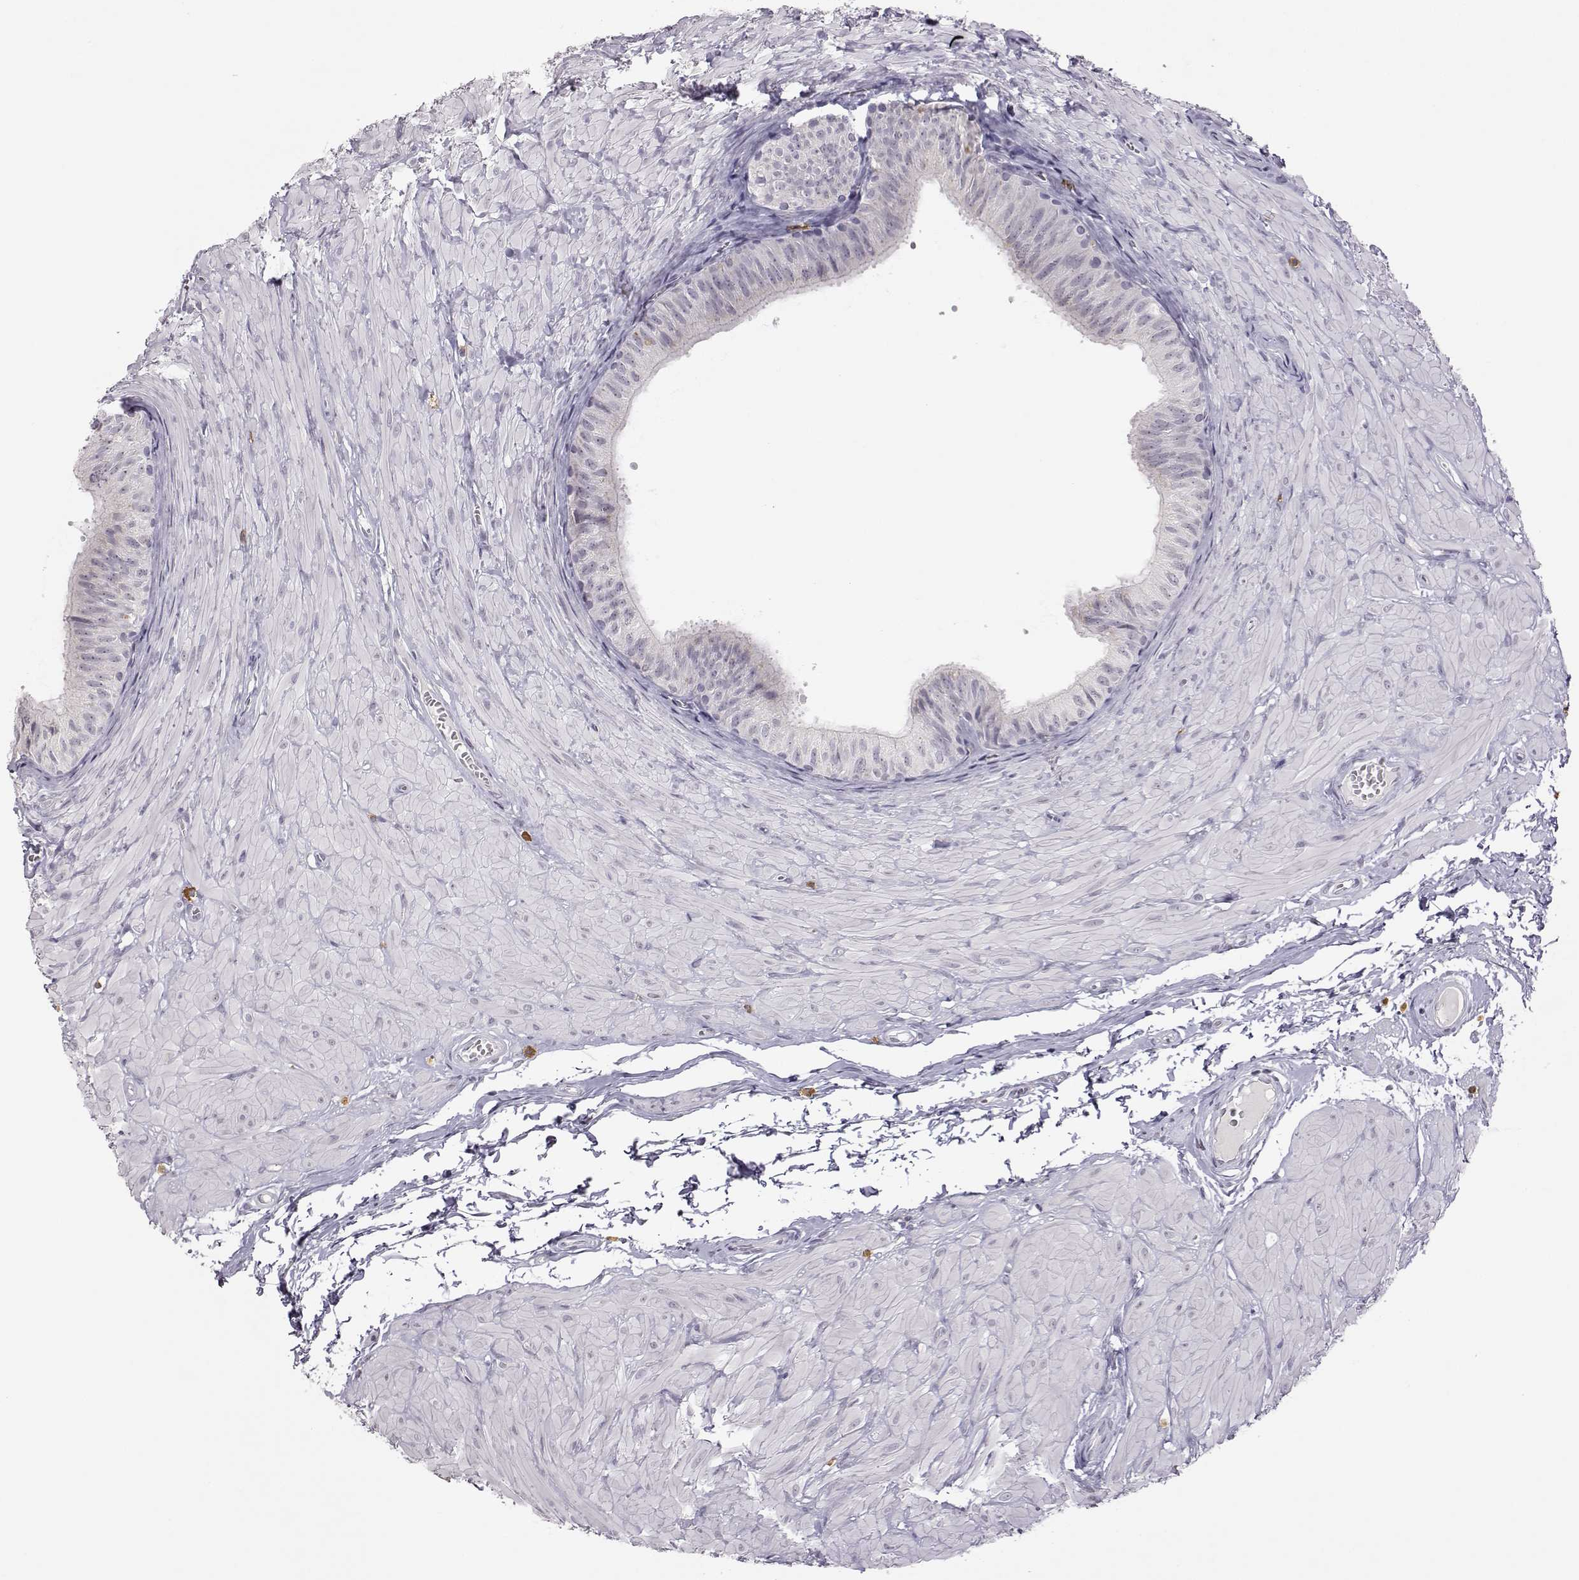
{"staining": {"intensity": "negative", "quantity": "none", "location": "none"}, "tissue": "epididymis", "cell_type": "Glandular cells", "image_type": "normal", "snomed": [{"axis": "morphology", "description": "Normal tissue, NOS"}, {"axis": "topography", "description": "Epididymis"}, {"axis": "topography", "description": "Vas deferens"}], "caption": "IHC micrograph of benign epididymis stained for a protein (brown), which shows no staining in glandular cells.", "gene": "VGF", "patient": {"sex": "male", "age": 23}}